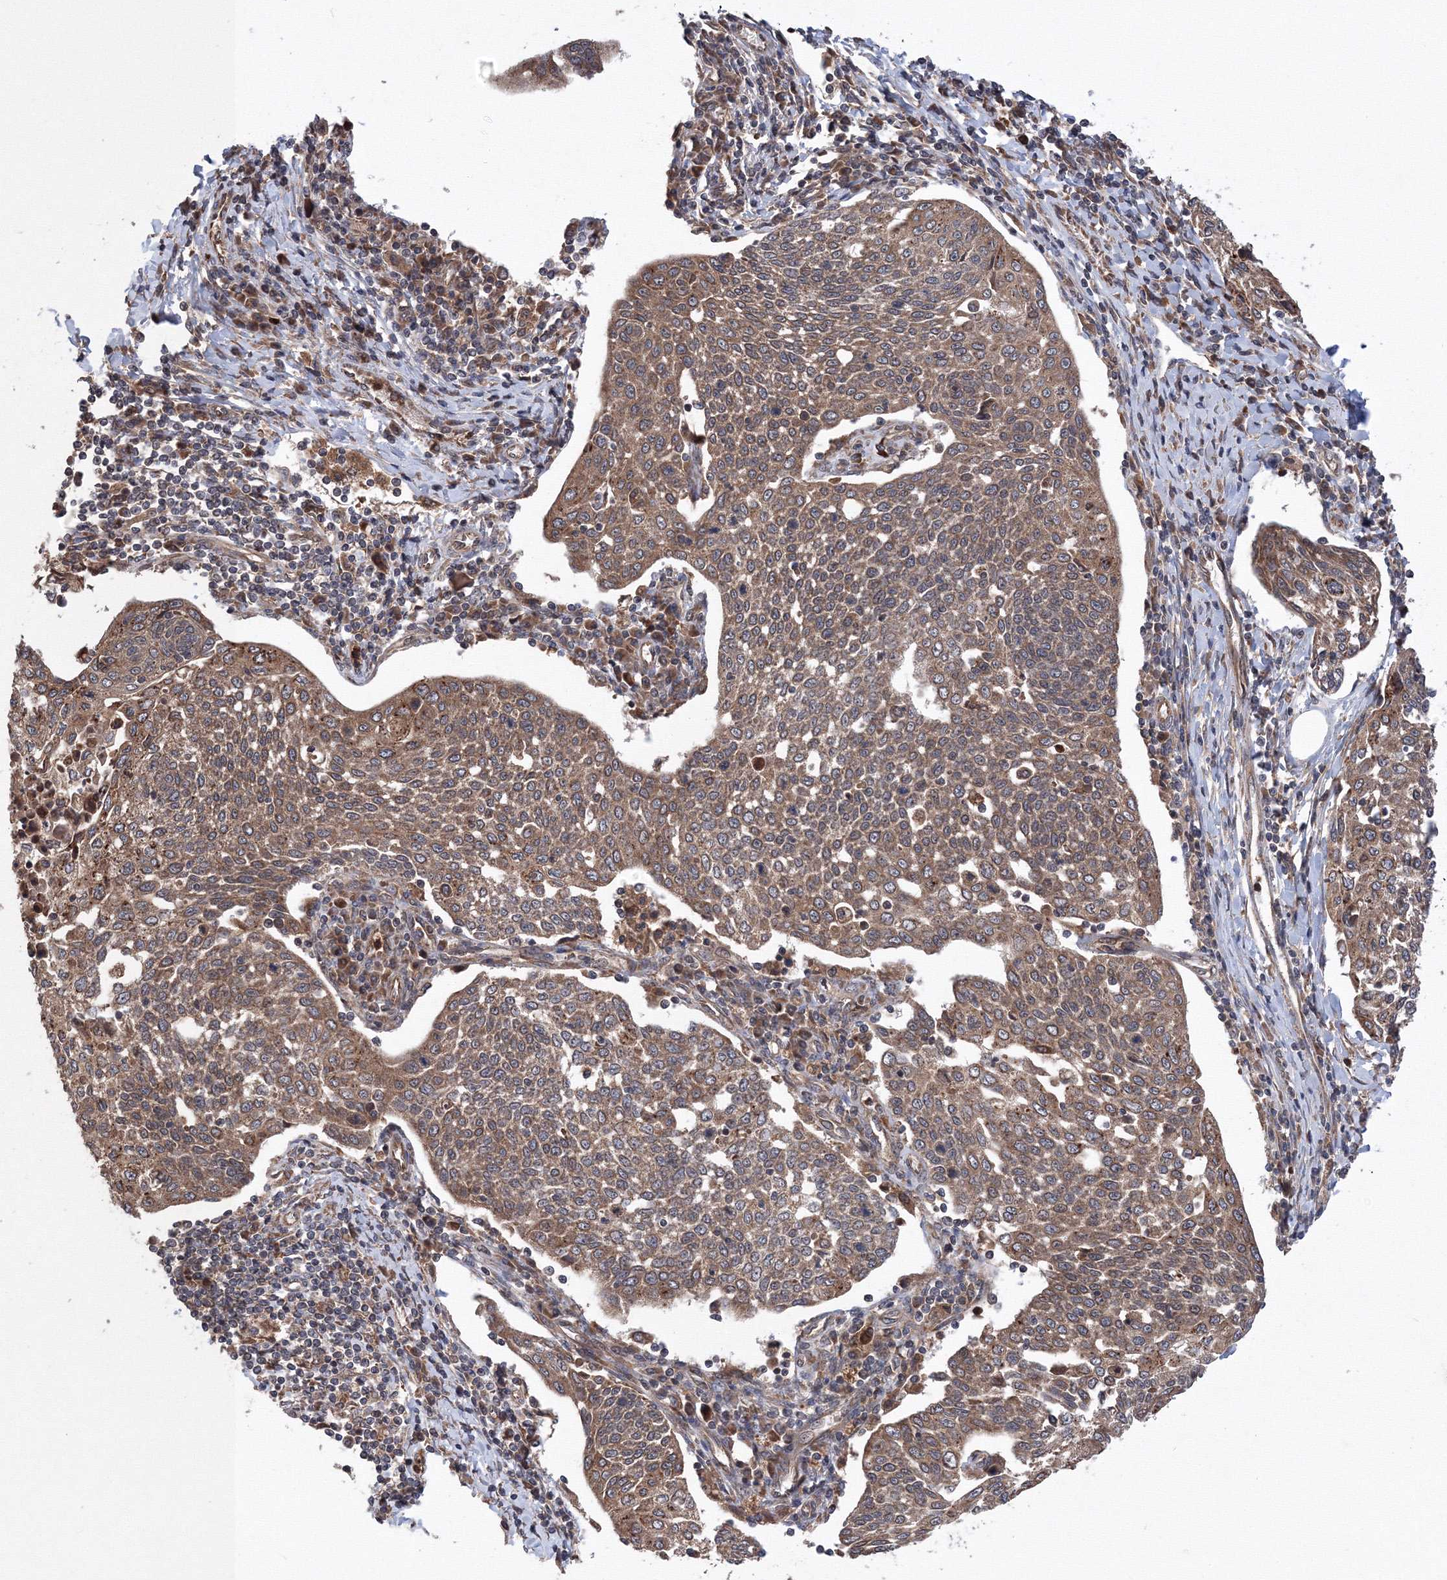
{"staining": {"intensity": "moderate", "quantity": ">75%", "location": "cytoplasmic/membranous"}, "tissue": "cervical cancer", "cell_type": "Tumor cells", "image_type": "cancer", "snomed": [{"axis": "morphology", "description": "Squamous cell carcinoma, NOS"}, {"axis": "topography", "description": "Cervix"}], "caption": "An image of human squamous cell carcinoma (cervical) stained for a protein shows moderate cytoplasmic/membranous brown staining in tumor cells.", "gene": "ATG3", "patient": {"sex": "female", "age": 34}}